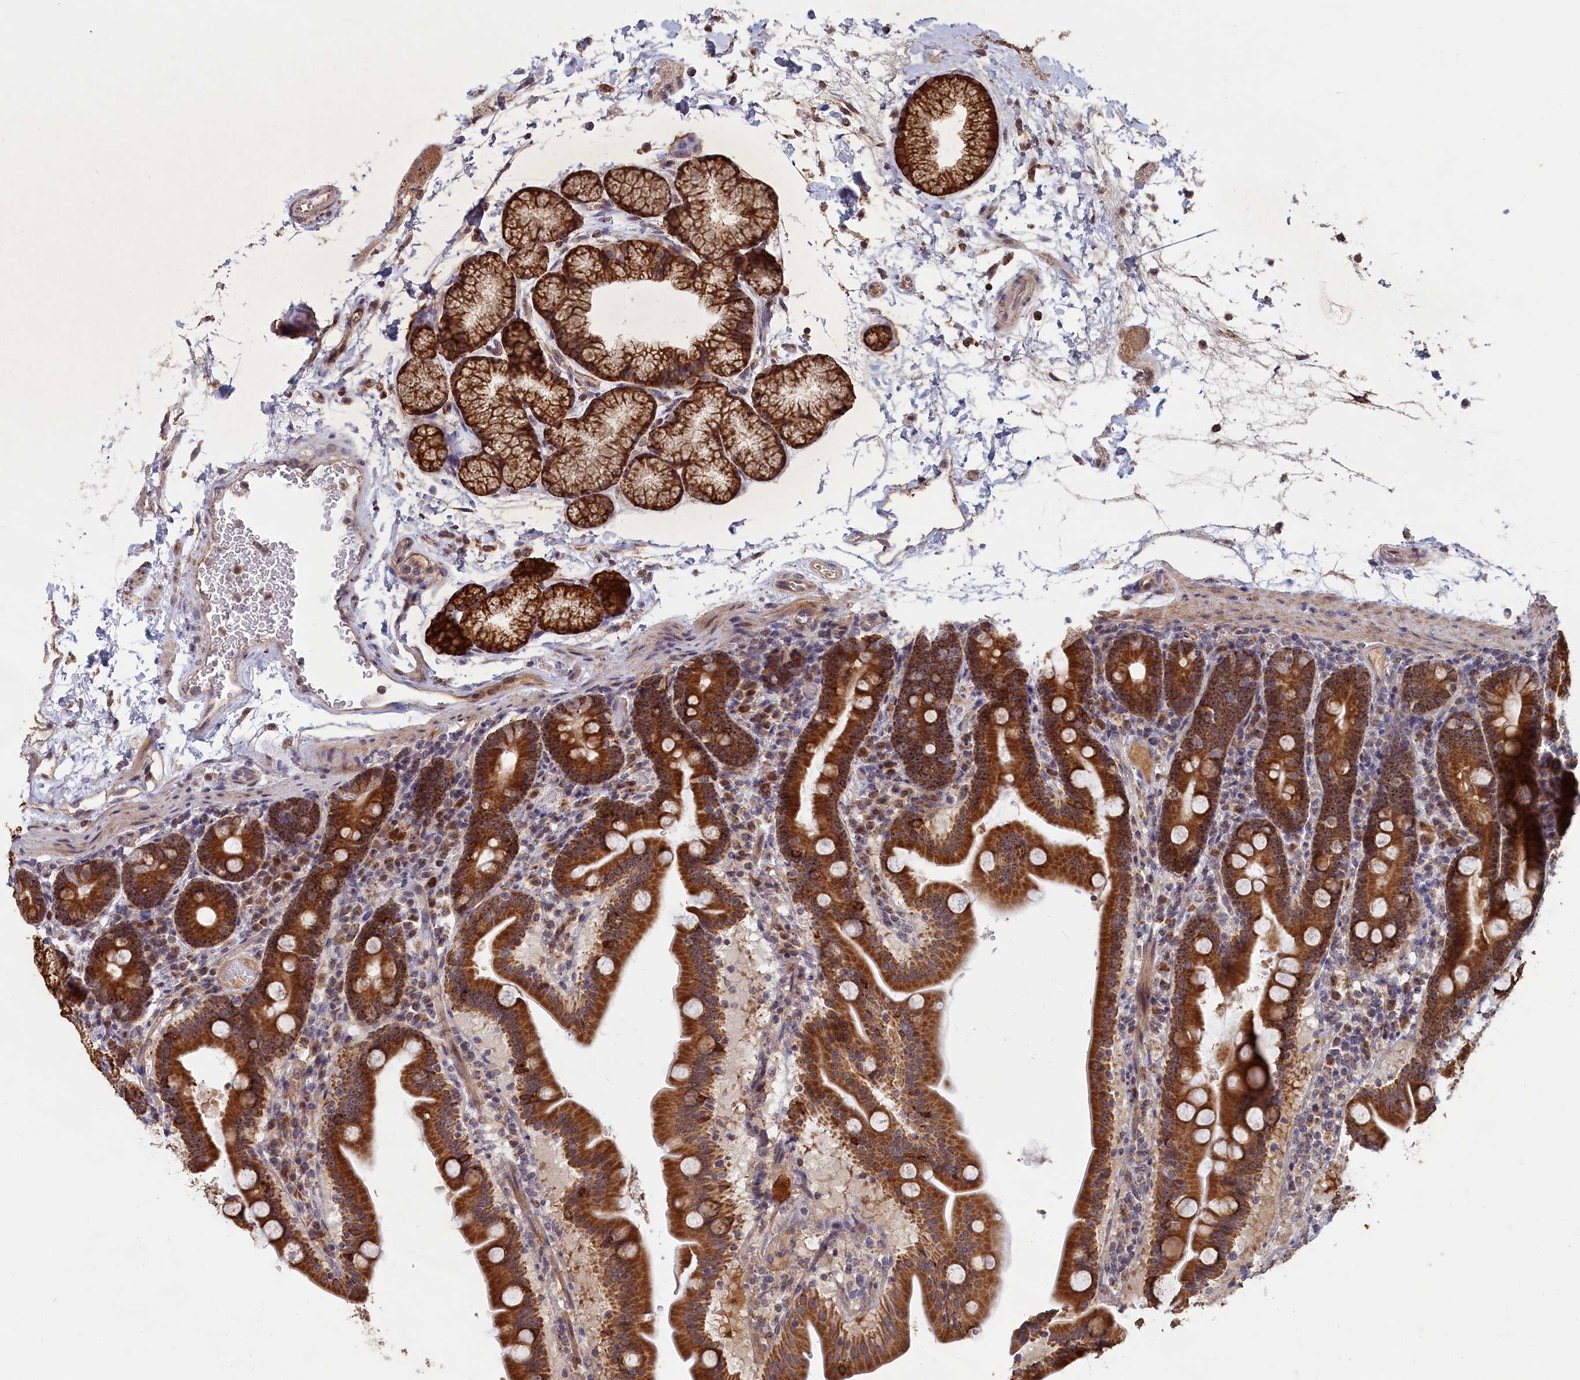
{"staining": {"intensity": "strong", "quantity": ">75%", "location": "cytoplasmic/membranous"}, "tissue": "duodenum", "cell_type": "Glandular cells", "image_type": "normal", "snomed": [{"axis": "morphology", "description": "Normal tissue, NOS"}, {"axis": "topography", "description": "Duodenum"}], "caption": "Glandular cells show high levels of strong cytoplasmic/membranous staining in approximately >75% of cells in benign human duodenum. (Brightfield microscopy of DAB IHC at high magnification).", "gene": "ENSG00000269825", "patient": {"sex": "male", "age": 54}}